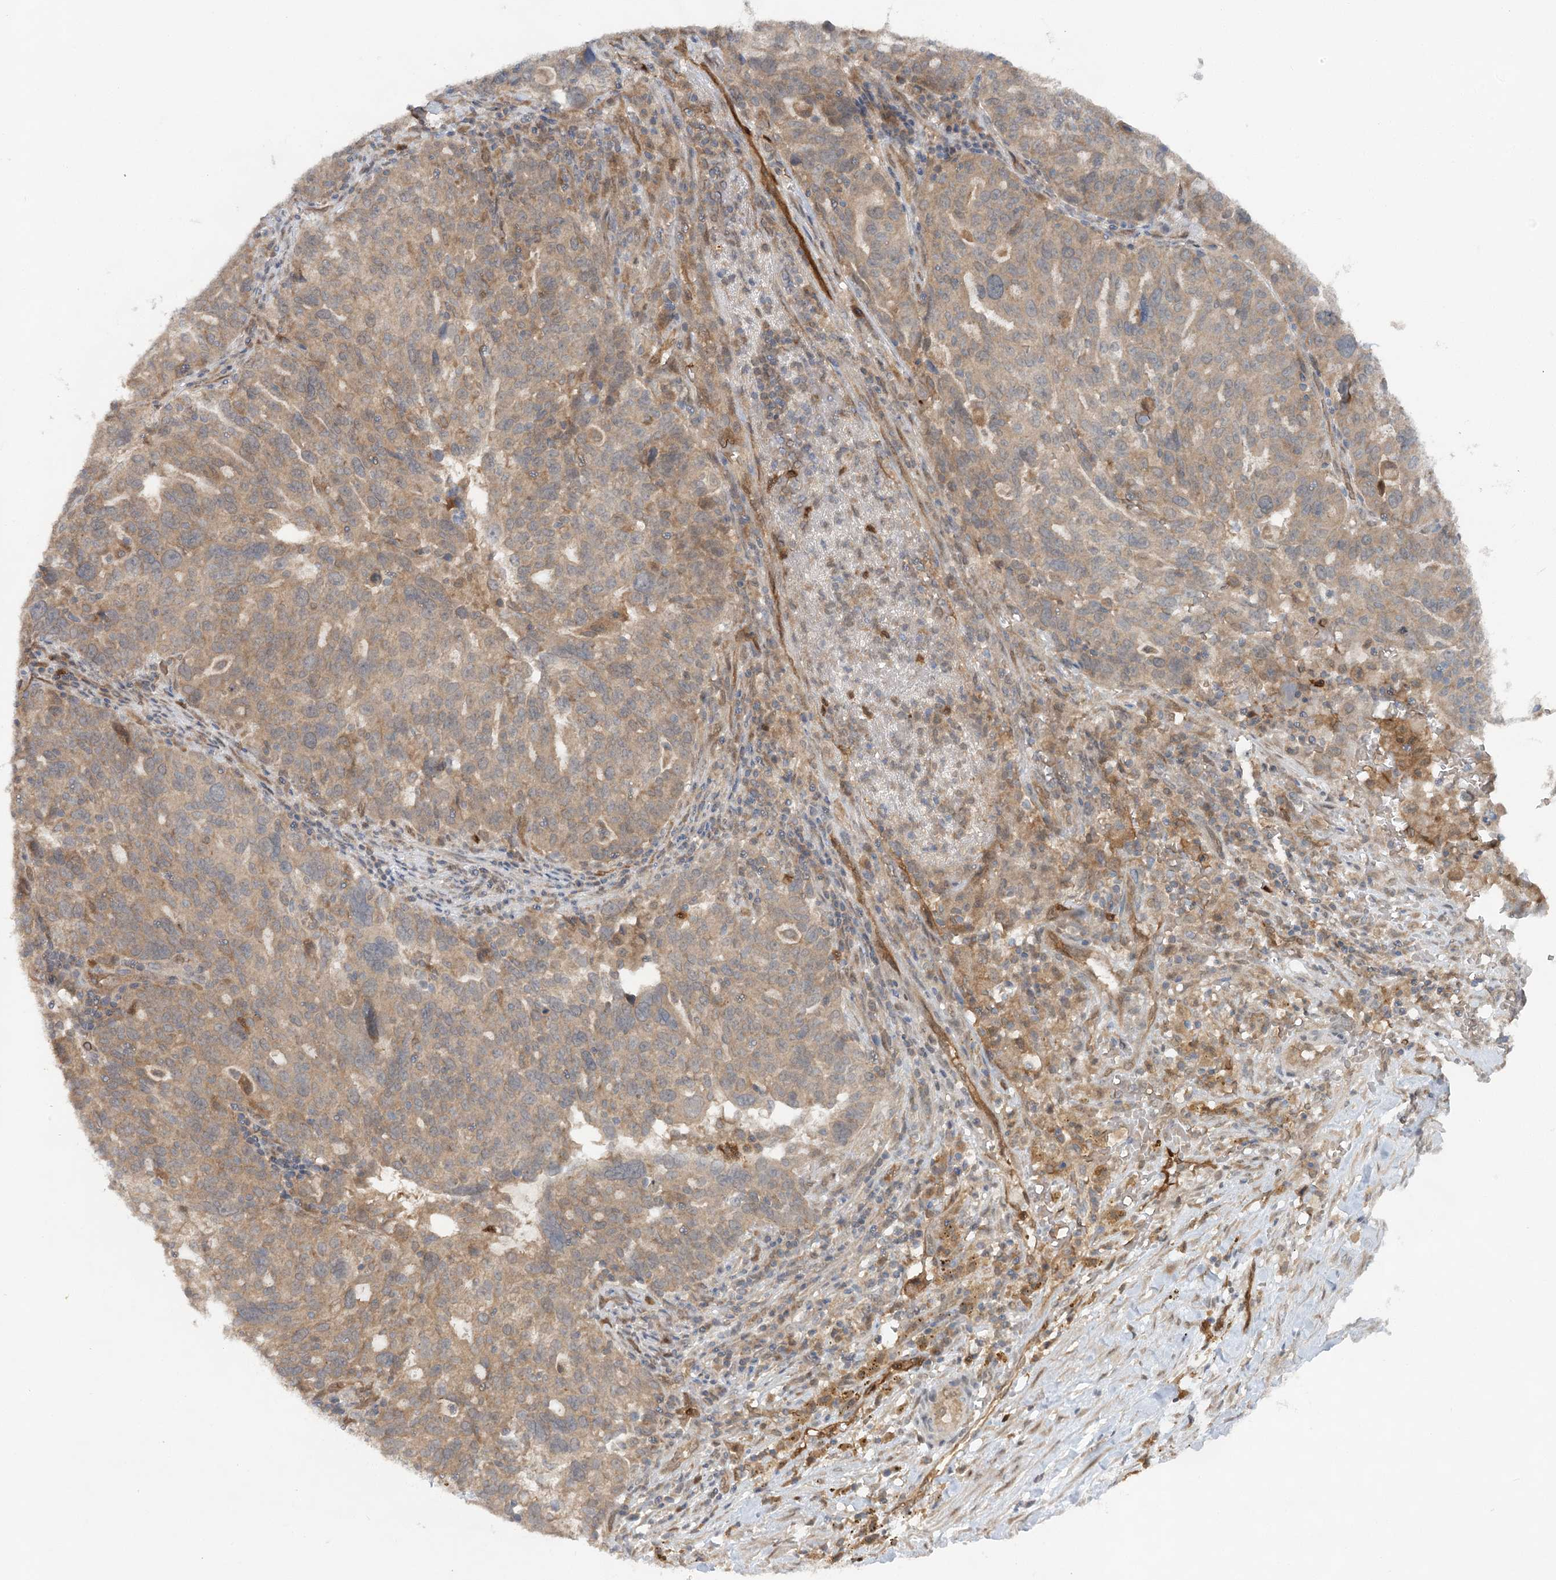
{"staining": {"intensity": "moderate", "quantity": "25%-75%", "location": "cytoplasmic/membranous"}, "tissue": "ovarian cancer", "cell_type": "Tumor cells", "image_type": "cancer", "snomed": [{"axis": "morphology", "description": "Cystadenocarcinoma, serous, NOS"}, {"axis": "topography", "description": "Ovary"}], "caption": "A brown stain highlights moderate cytoplasmic/membranous expression of a protein in ovarian cancer (serous cystadenocarcinoma) tumor cells. (IHC, brightfield microscopy, high magnification).", "gene": "GBE1", "patient": {"sex": "female", "age": 59}}